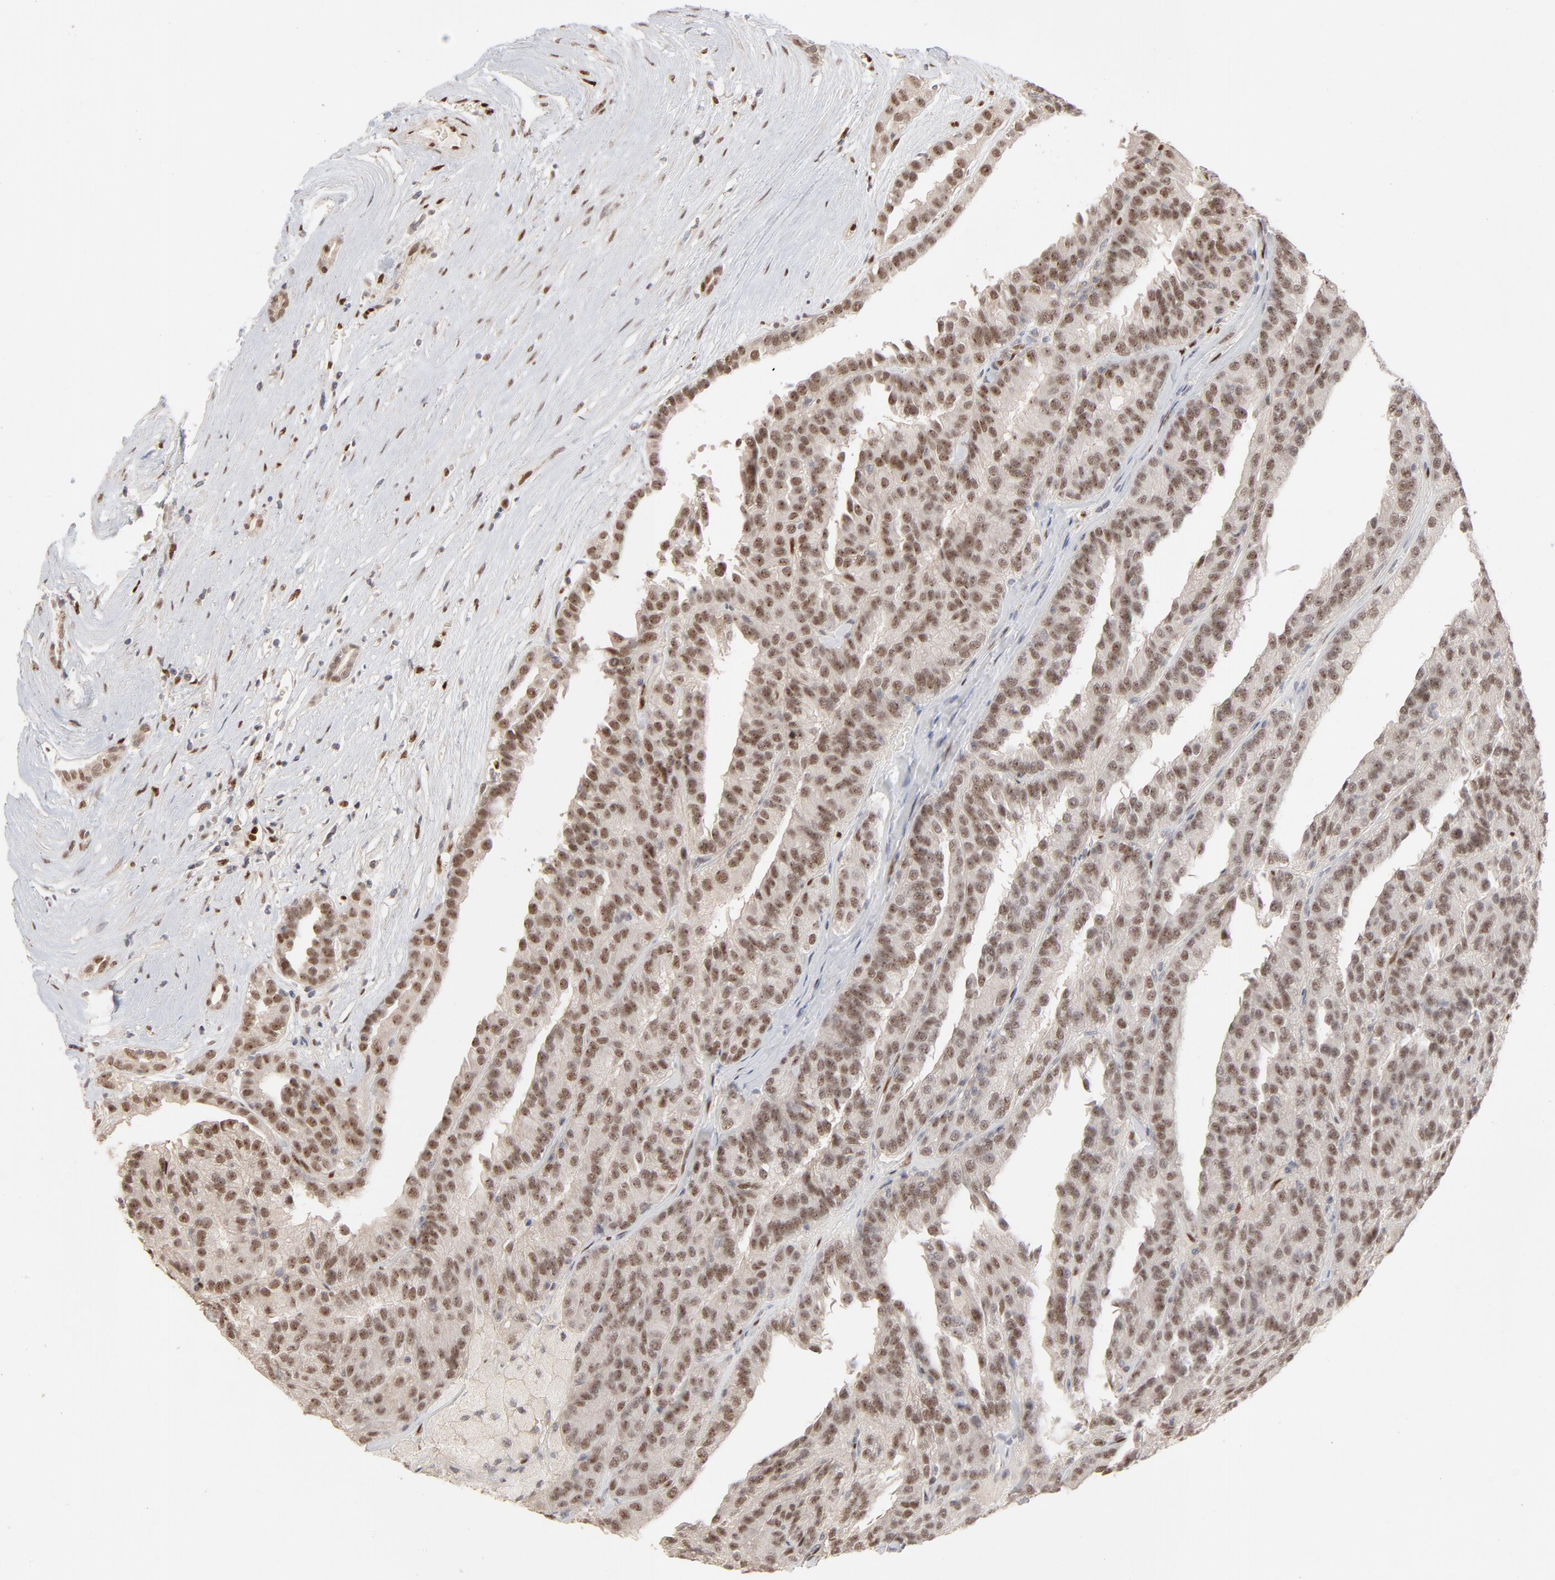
{"staining": {"intensity": "moderate", "quantity": ">75%", "location": "nuclear"}, "tissue": "renal cancer", "cell_type": "Tumor cells", "image_type": "cancer", "snomed": [{"axis": "morphology", "description": "Adenocarcinoma, NOS"}, {"axis": "topography", "description": "Kidney"}], "caption": "Immunohistochemical staining of human renal cancer displays medium levels of moderate nuclear protein positivity in approximately >75% of tumor cells.", "gene": "NFIB", "patient": {"sex": "male", "age": 46}}